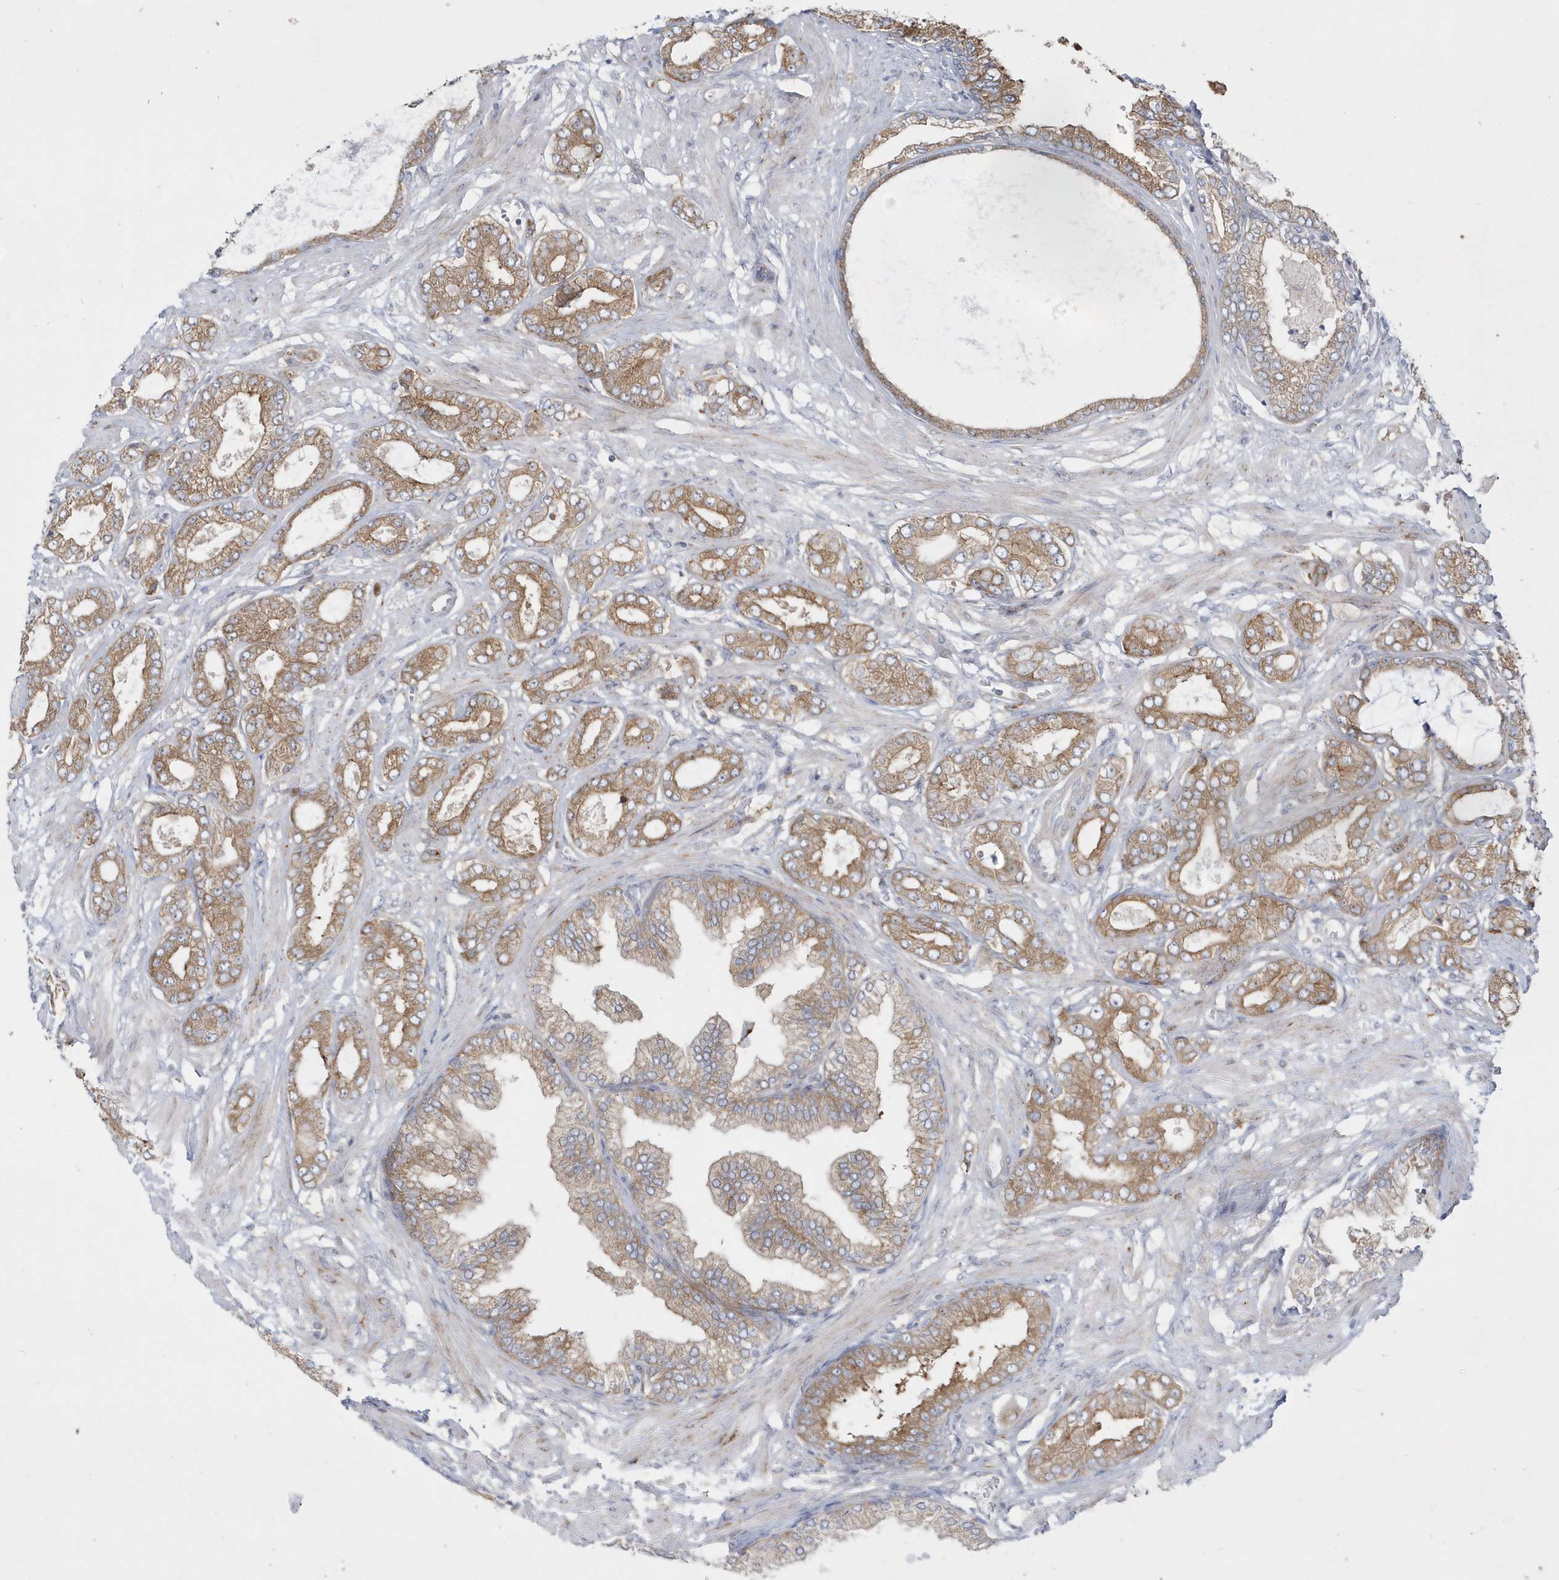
{"staining": {"intensity": "moderate", "quantity": ">75%", "location": "cytoplasmic/membranous"}, "tissue": "prostate cancer", "cell_type": "Tumor cells", "image_type": "cancer", "snomed": [{"axis": "morphology", "description": "Adenocarcinoma, Low grade"}, {"axis": "topography", "description": "Prostate"}], "caption": "IHC histopathology image of neoplastic tissue: prostate adenocarcinoma (low-grade) stained using immunohistochemistry displays medium levels of moderate protein expression localized specifically in the cytoplasmic/membranous of tumor cells, appearing as a cytoplasmic/membranous brown color.", "gene": "DNAJC18", "patient": {"sex": "male", "age": 63}}